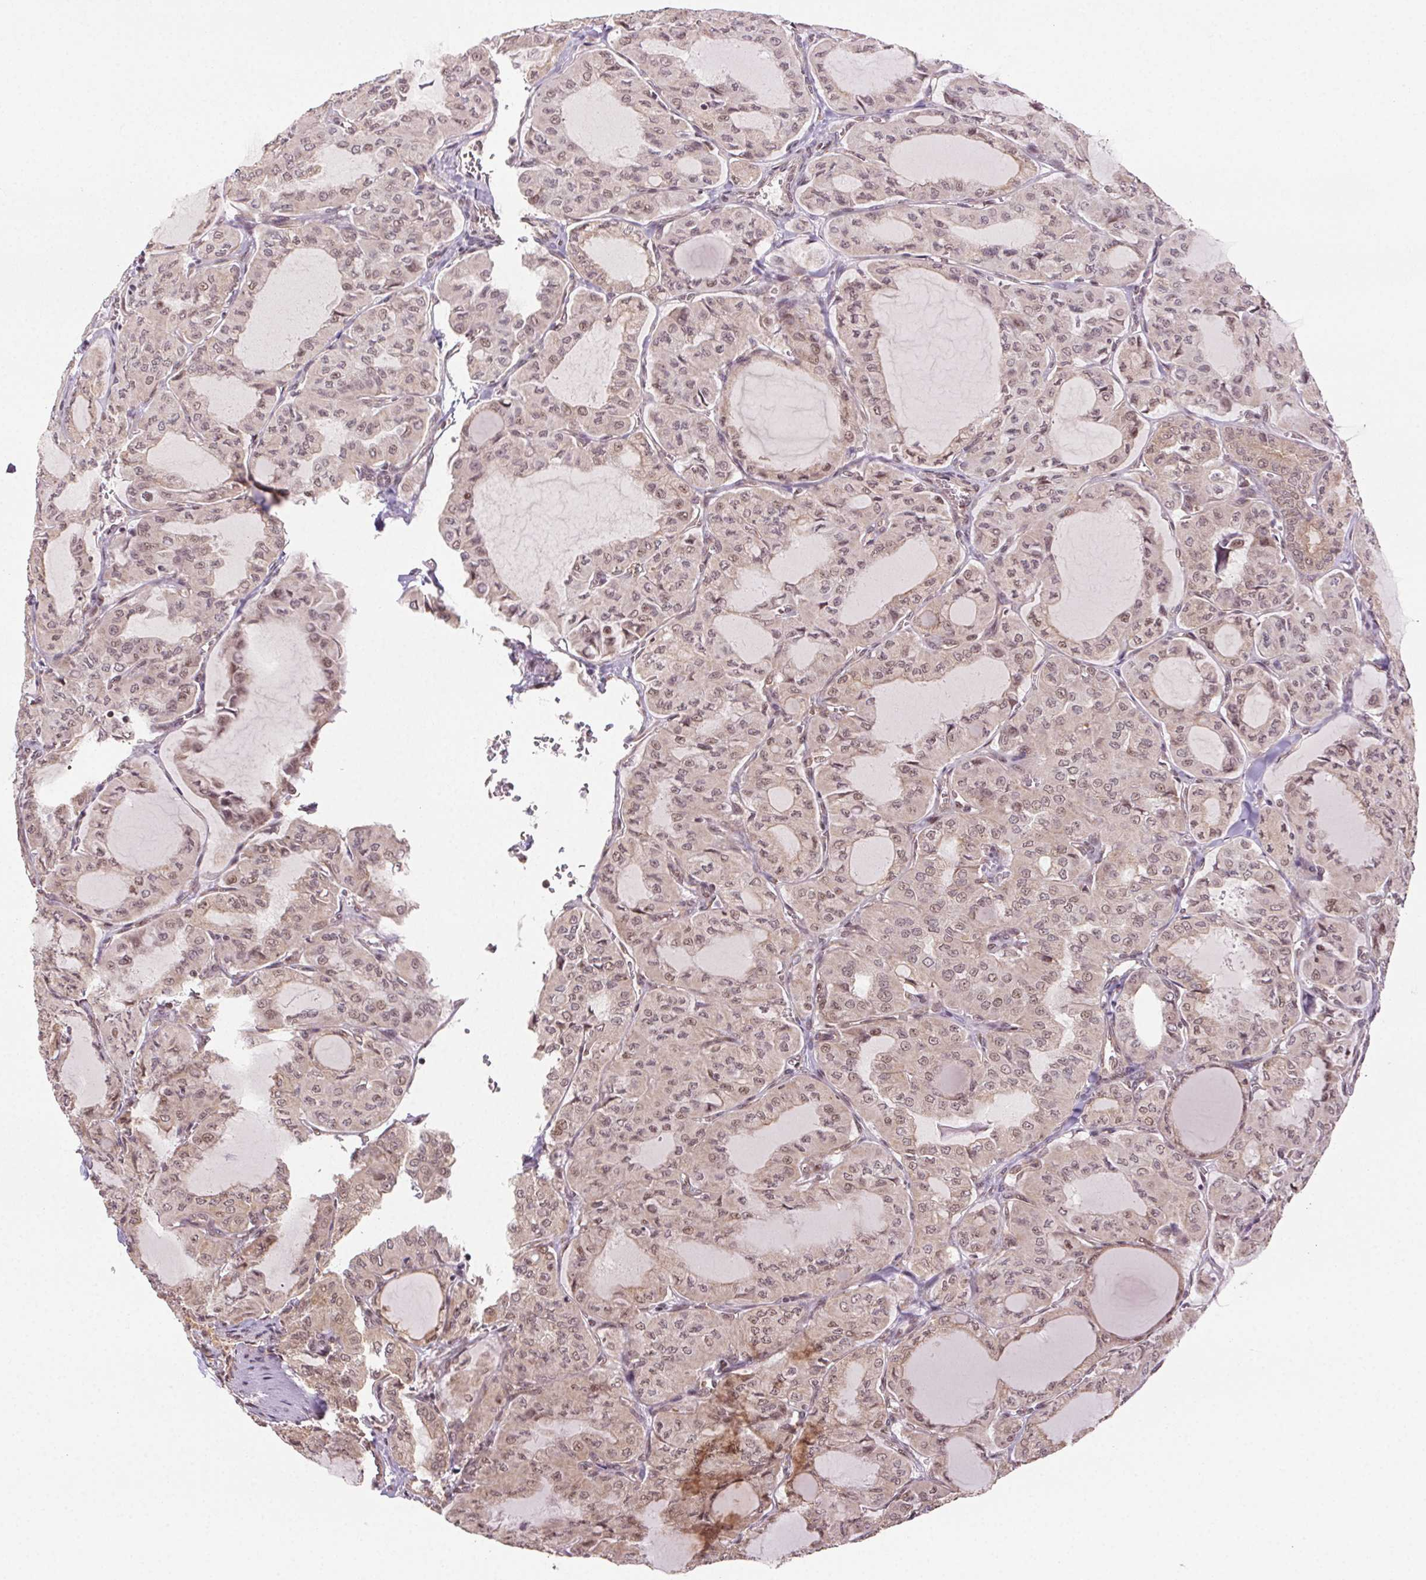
{"staining": {"intensity": "weak", "quantity": ">75%", "location": "nuclear"}, "tissue": "thyroid cancer", "cell_type": "Tumor cells", "image_type": "cancer", "snomed": [{"axis": "morphology", "description": "Papillary adenocarcinoma, NOS"}, {"axis": "topography", "description": "Thyroid gland"}], "caption": "IHC staining of thyroid cancer (papillary adenocarcinoma), which shows low levels of weak nuclear expression in about >75% of tumor cells indicating weak nuclear protein expression. The staining was performed using DAB (3,3'-diaminobenzidine) (brown) for protein detection and nuclei were counterstained in hematoxylin (blue).", "gene": "TREML4", "patient": {"sex": "male", "age": 20}}